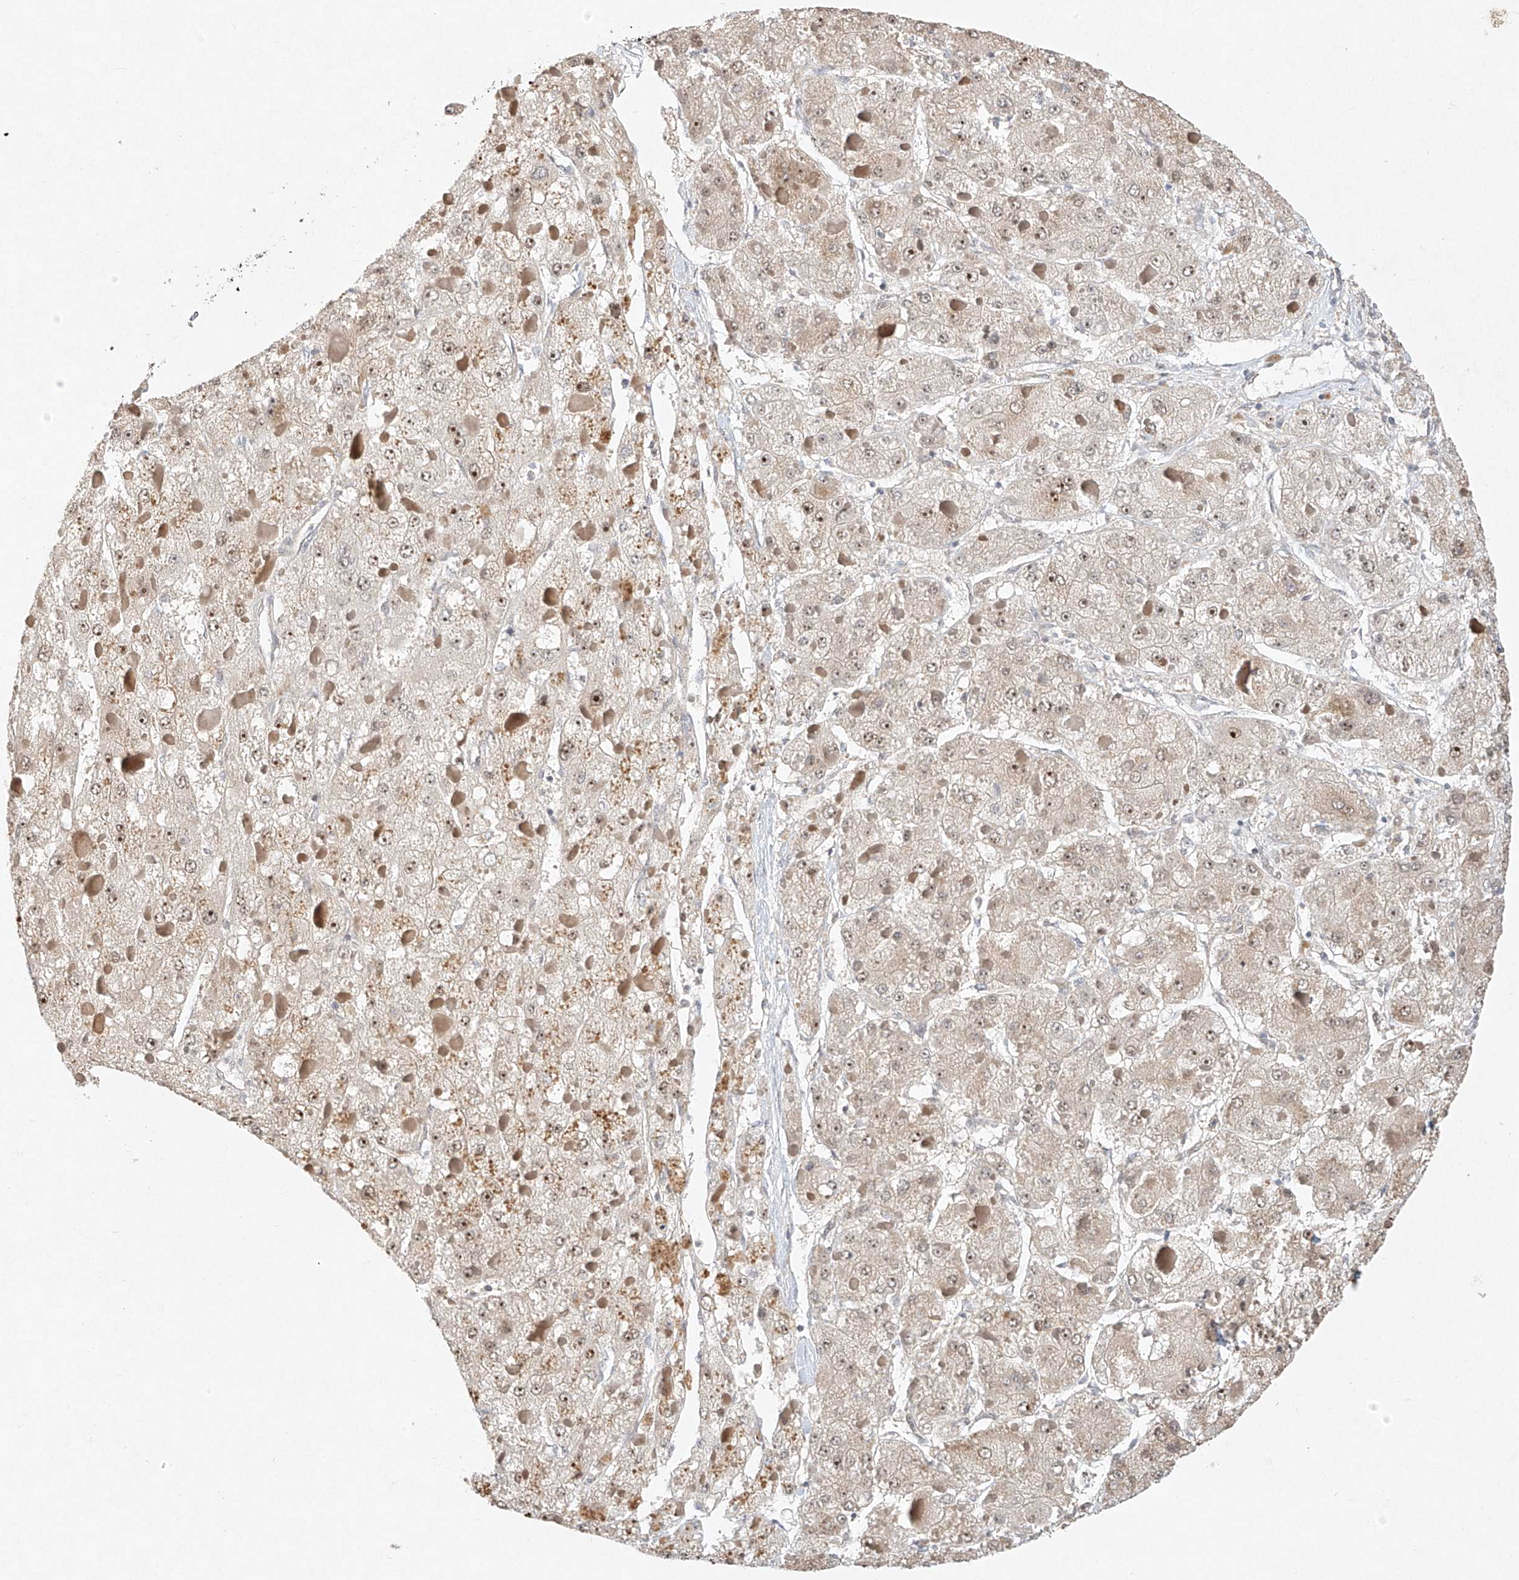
{"staining": {"intensity": "moderate", "quantity": "25%-75%", "location": "nuclear"}, "tissue": "liver cancer", "cell_type": "Tumor cells", "image_type": "cancer", "snomed": [{"axis": "morphology", "description": "Carcinoma, Hepatocellular, NOS"}, {"axis": "topography", "description": "Liver"}], "caption": "DAB immunohistochemical staining of human liver hepatocellular carcinoma reveals moderate nuclear protein staining in about 25%-75% of tumor cells. (IHC, brightfield microscopy, high magnification).", "gene": "TASP1", "patient": {"sex": "female", "age": 73}}